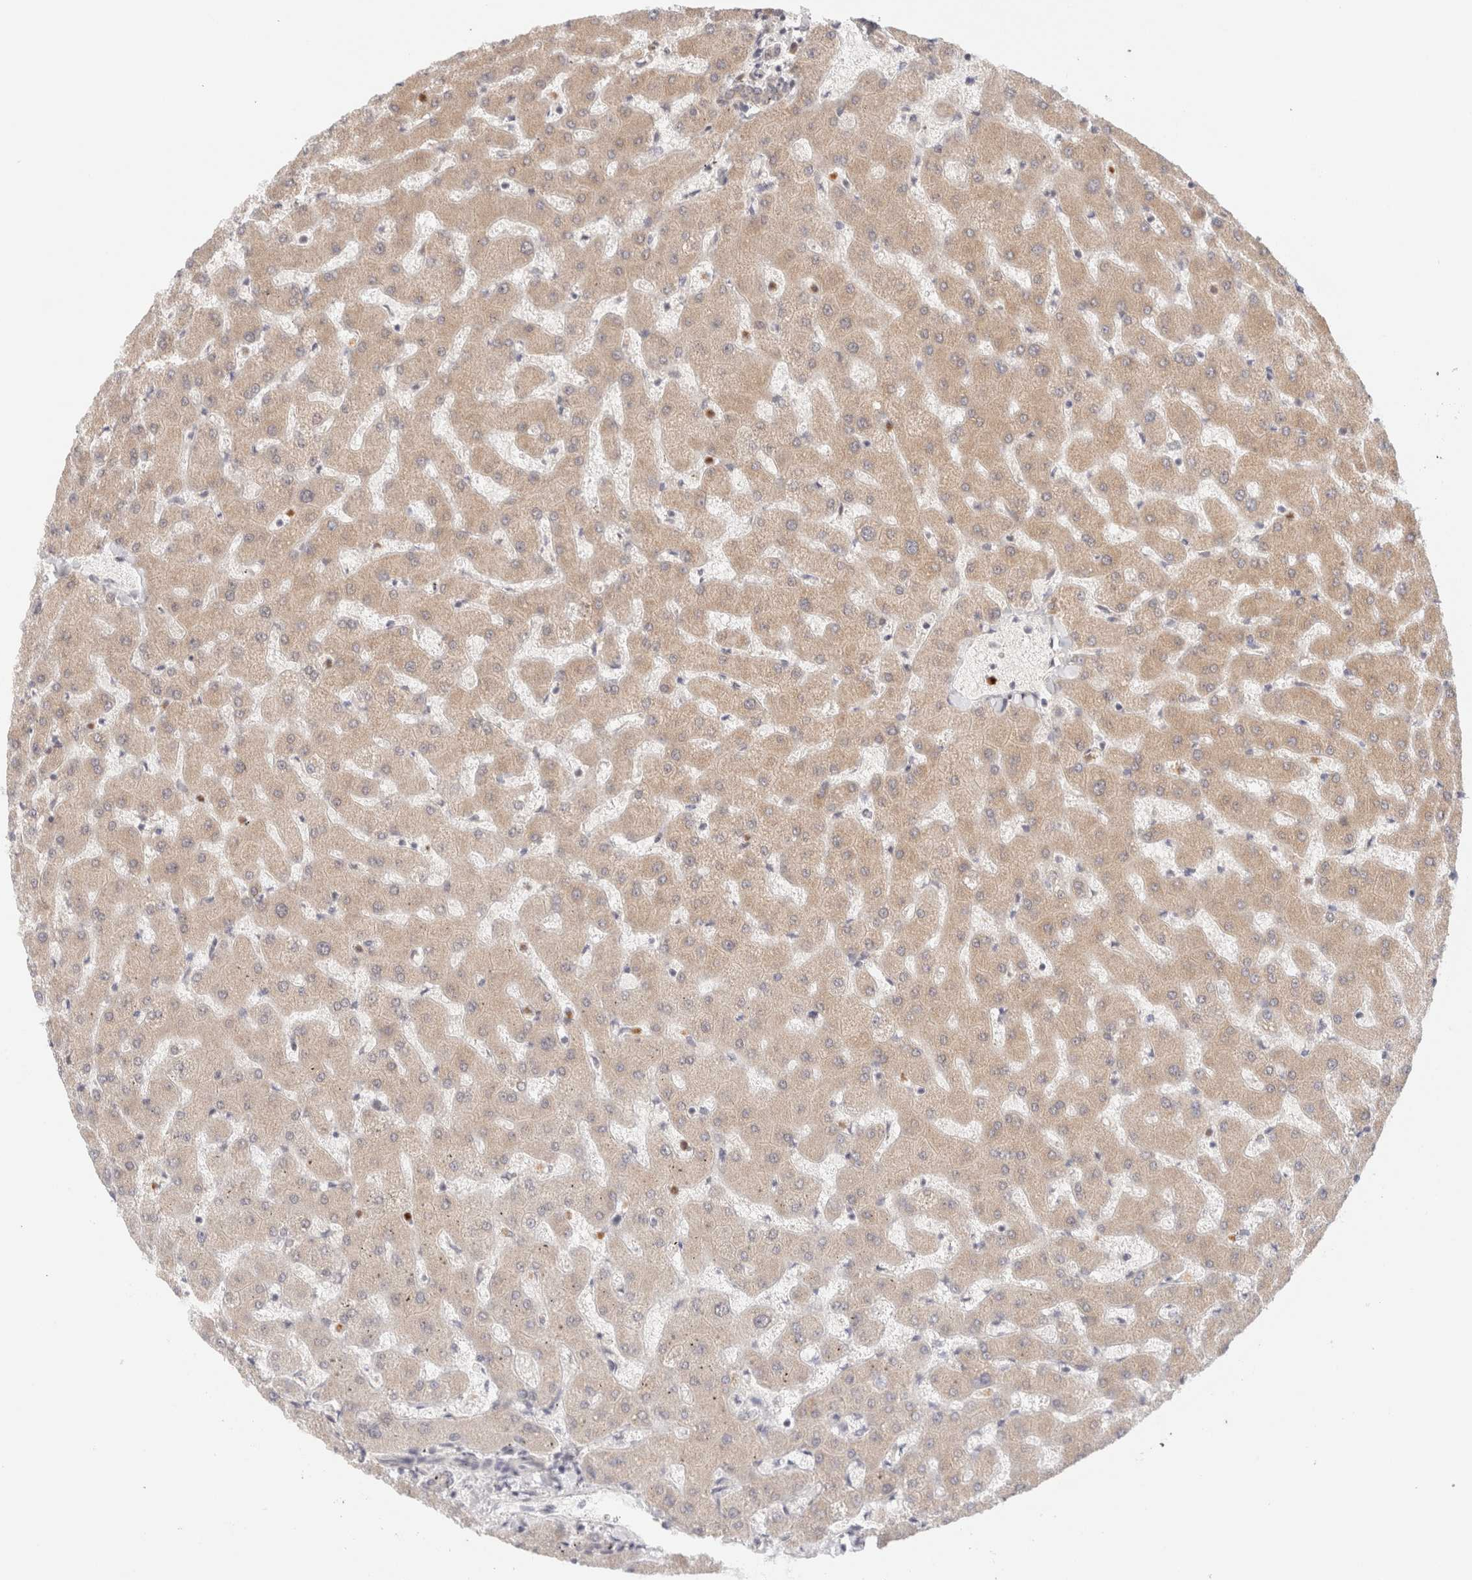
{"staining": {"intensity": "negative", "quantity": "none", "location": "none"}, "tissue": "liver", "cell_type": "Cholangiocytes", "image_type": "normal", "snomed": [{"axis": "morphology", "description": "Normal tissue, NOS"}, {"axis": "topography", "description": "Liver"}], "caption": "DAB (3,3'-diaminobenzidine) immunohistochemical staining of unremarkable liver displays no significant positivity in cholangiocytes. The staining was performed using DAB to visualize the protein expression in brown, while the nuclei were stained in blue with hematoxylin (Magnification: 20x).", "gene": "BRPF3", "patient": {"sex": "female", "age": 63}}